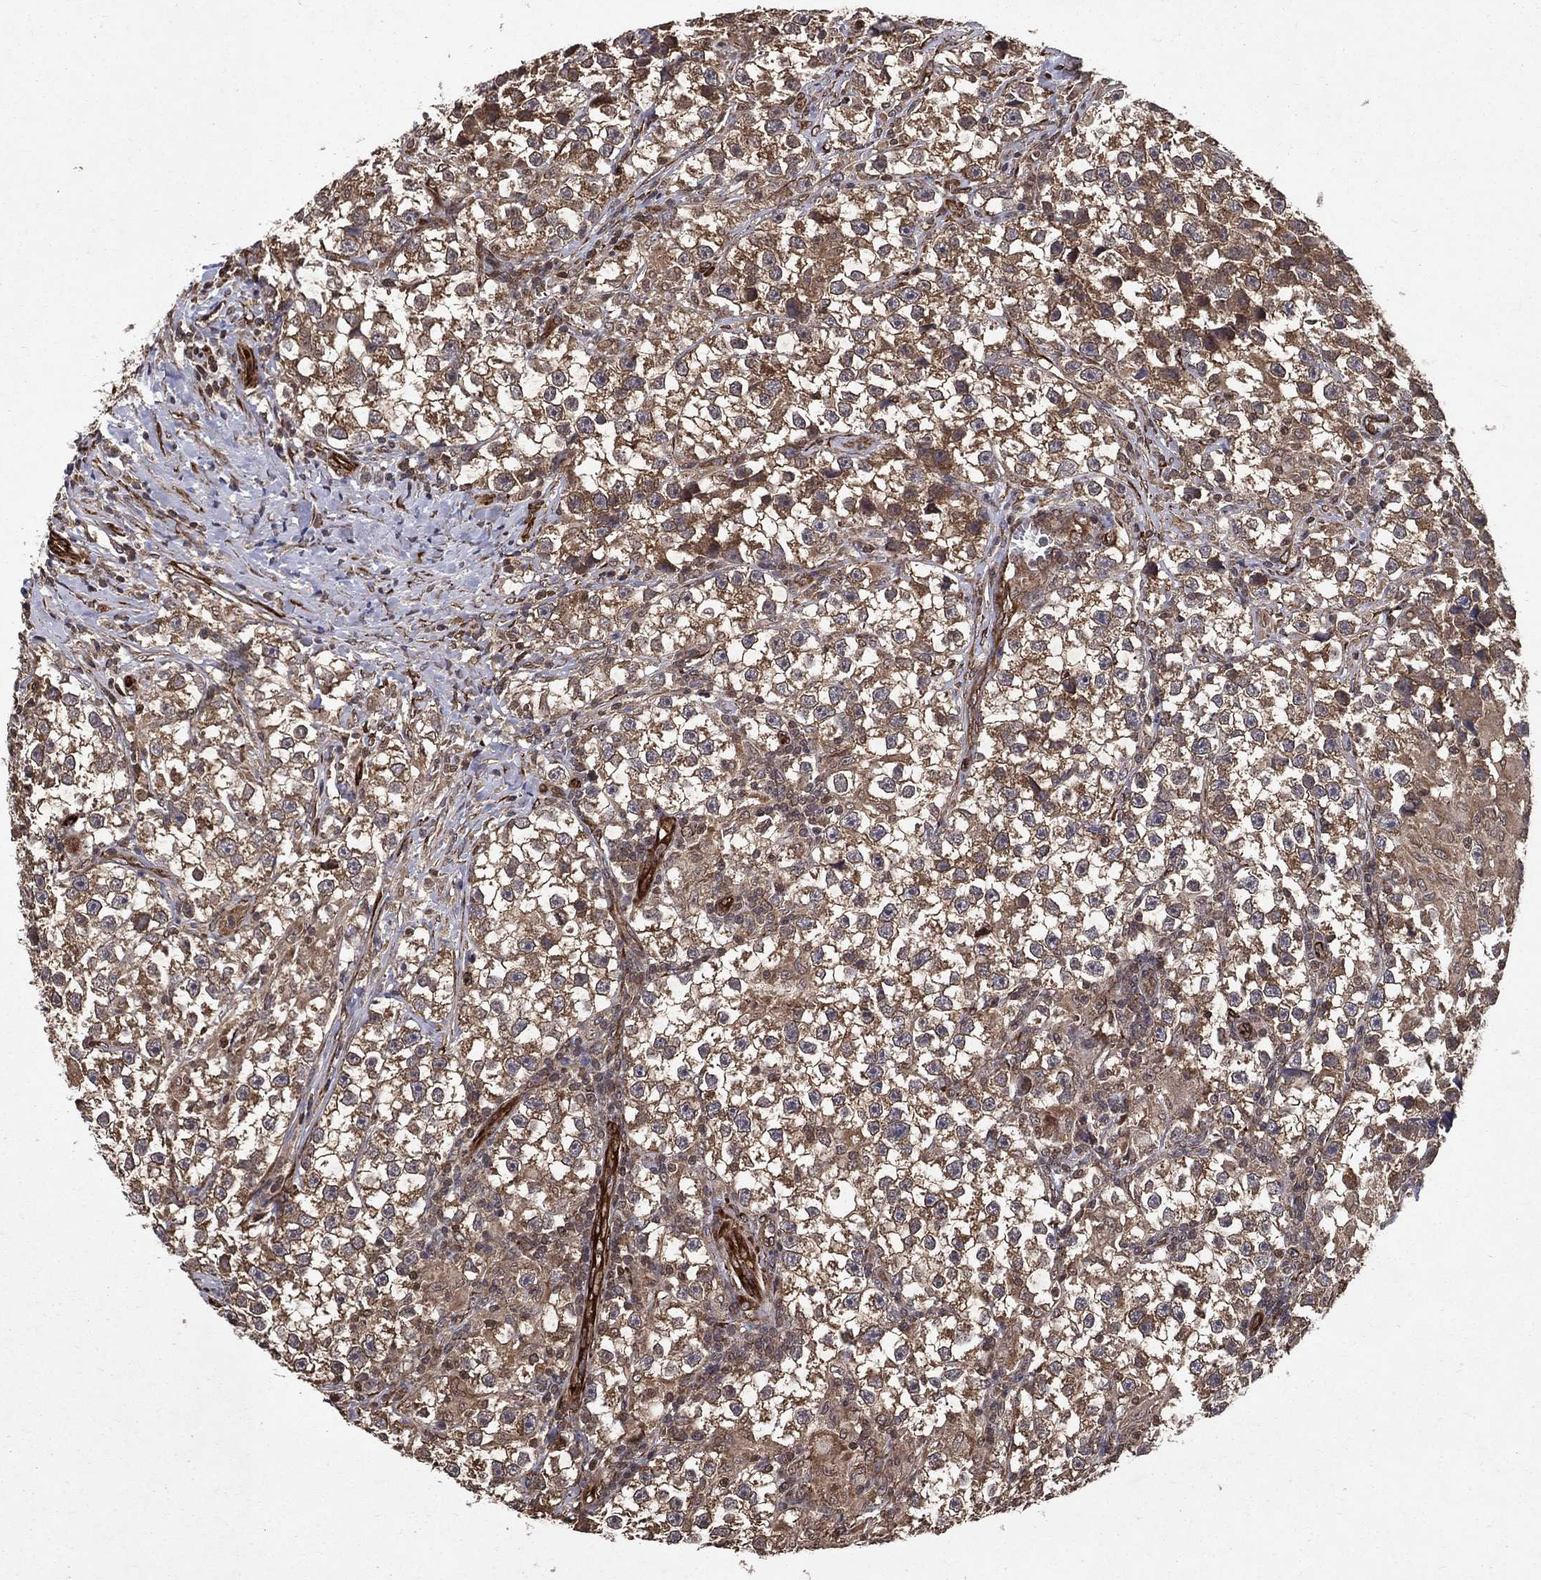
{"staining": {"intensity": "weak", "quantity": ">75%", "location": "cytoplasmic/membranous"}, "tissue": "testis cancer", "cell_type": "Tumor cells", "image_type": "cancer", "snomed": [{"axis": "morphology", "description": "Seminoma, NOS"}, {"axis": "topography", "description": "Testis"}], "caption": "Tumor cells reveal low levels of weak cytoplasmic/membranous expression in approximately >75% of cells in human seminoma (testis).", "gene": "CERS2", "patient": {"sex": "male", "age": 46}}